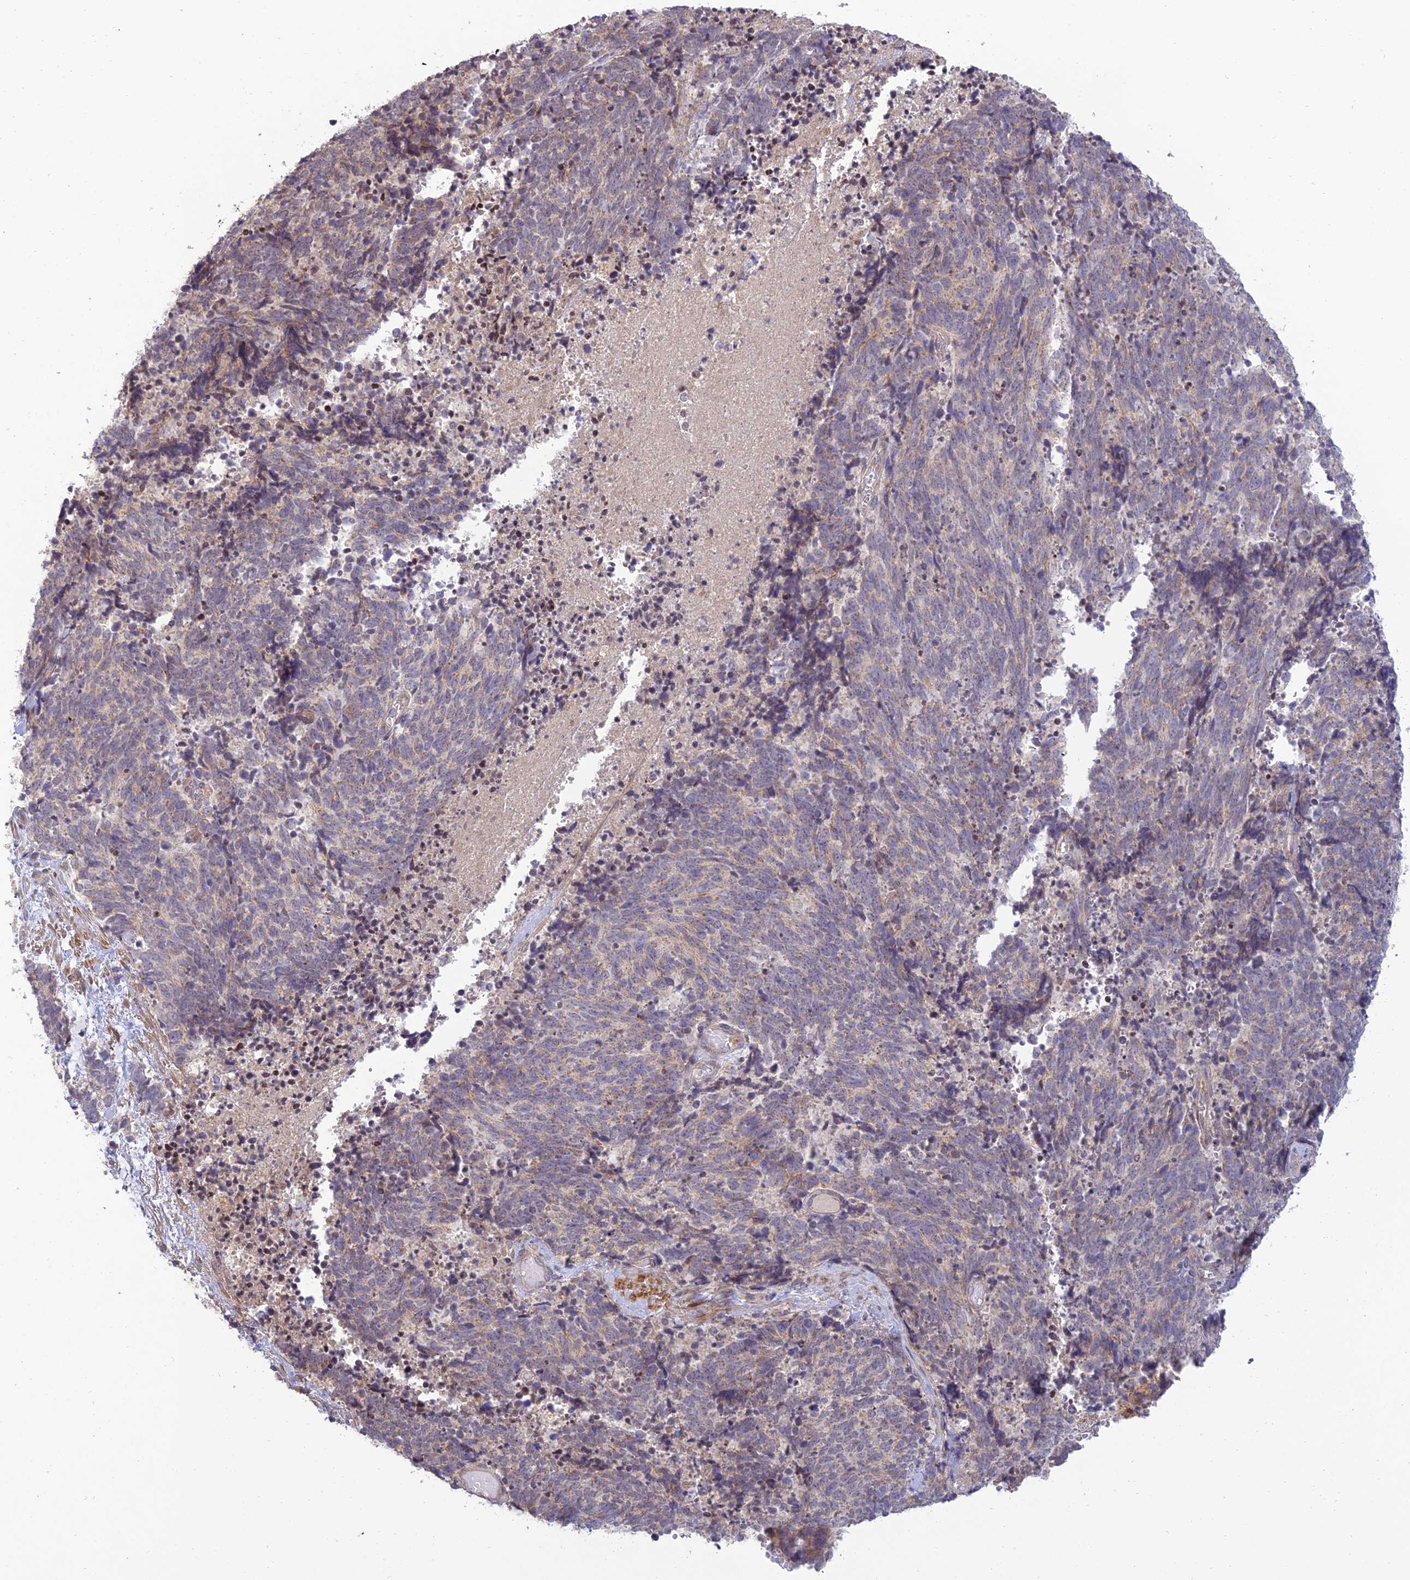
{"staining": {"intensity": "weak", "quantity": "25%-75%", "location": "cytoplasmic/membranous"}, "tissue": "cervical cancer", "cell_type": "Tumor cells", "image_type": "cancer", "snomed": [{"axis": "morphology", "description": "Squamous cell carcinoma, NOS"}, {"axis": "topography", "description": "Cervix"}], "caption": "IHC (DAB (3,3'-diaminobenzidine)) staining of human cervical cancer shows weak cytoplasmic/membranous protein staining in approximately 25%-75% of tumor cells.", "gene": "C3orf20", "patient": {"sex": "female", "age": 29}}